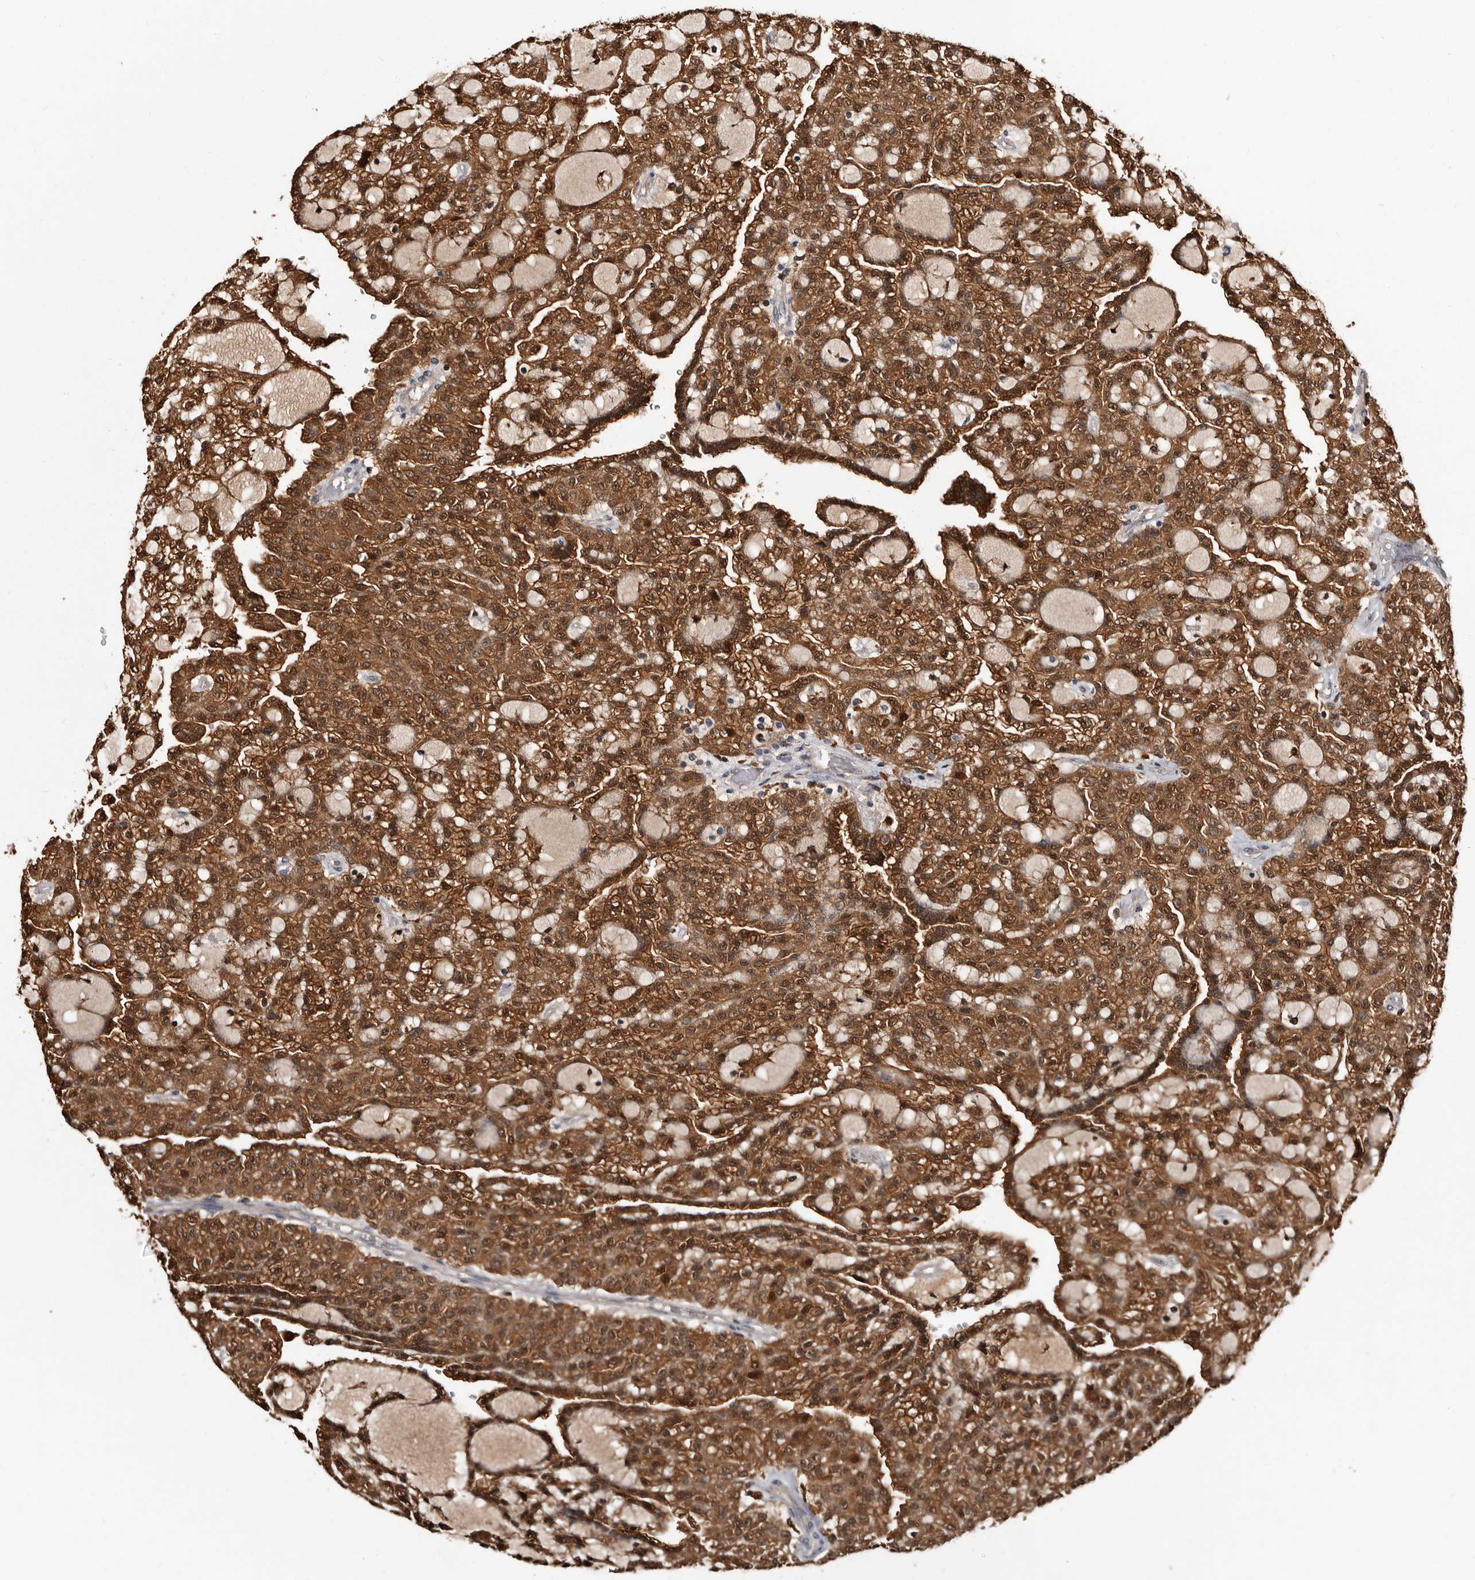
{"staining": {"intensity": "strong", "quantity": ">75%", "location": "cytoplasmic/membranous,nuclear"}, "tissue": "renal cancer", "cell_type": "Tumor cells", "image_type": "cancer", "snomed": [{"axis": "morphology", "description": "Adenocarcinoma, NOS"}, {"axis": "topography", "description": "Kidney"}], "caption": "Protein expression analysis of renal adenocarcinoma demonstrates strong cytoplasmic/membranous and nuclear staining in approximately >75% of tumor cells. Nuclei are stained in blue.", "gene": "DNPH1", "patient": {"sex": "male", "age": 63}}